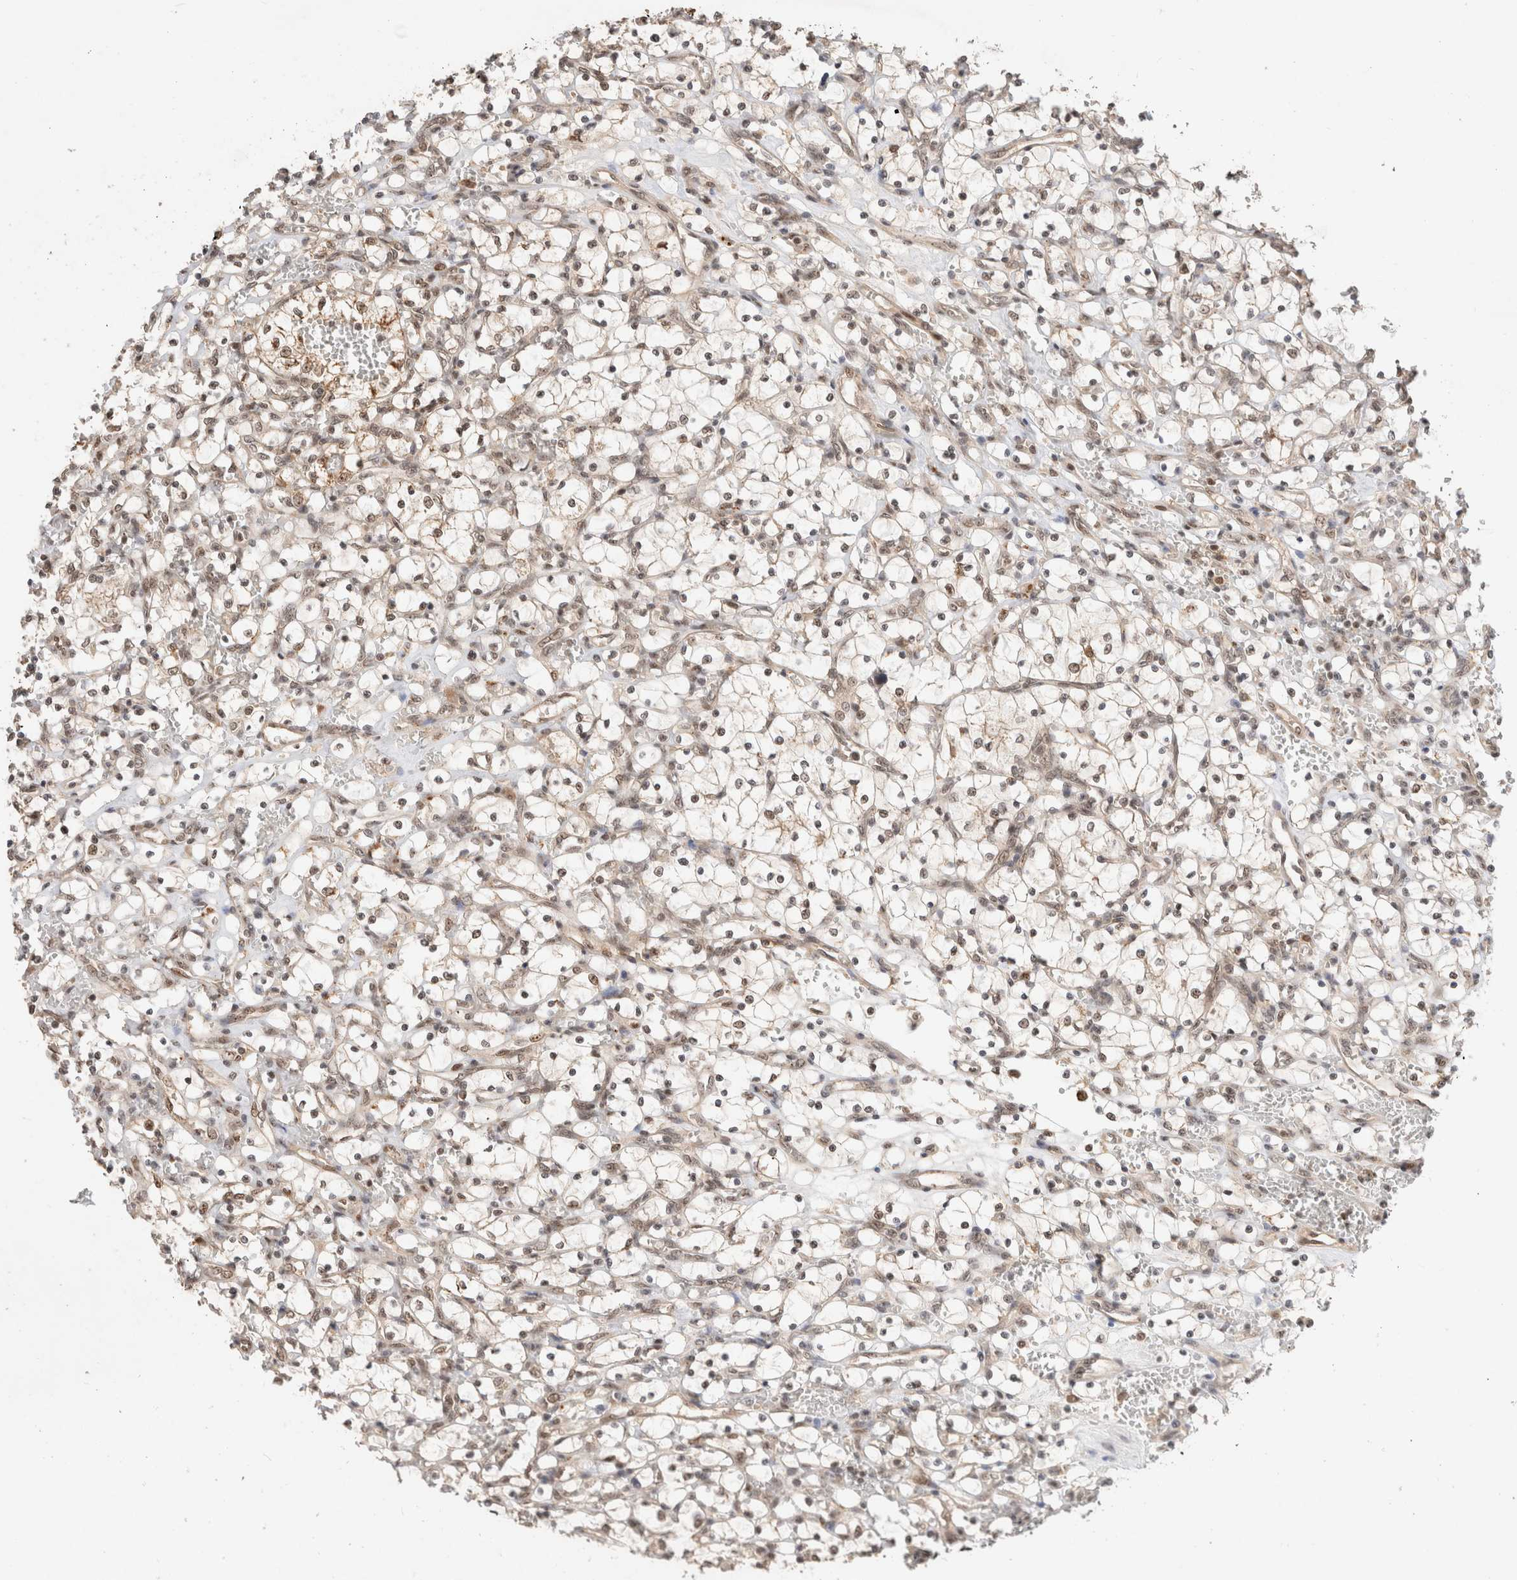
{"staining": {"intensity": "weak", "quantity": "<25%", "location": "nuclear"}, "tissue": "renal cancer", "cell_type": "Tumor cells", "image_type": "cancer", "snomed": [{"axis": "morphology", "description": "Adenocarcinoma, NOS"}, {"axis": "topography", "description": "Kidney"}], "caption": "Renal adenocarcinoma was stained to show a protein in brown. There is no significant staining in tumor cells.", "gene": "MPHOSPH6", "patient": {"sex": "female", "age": 69}}